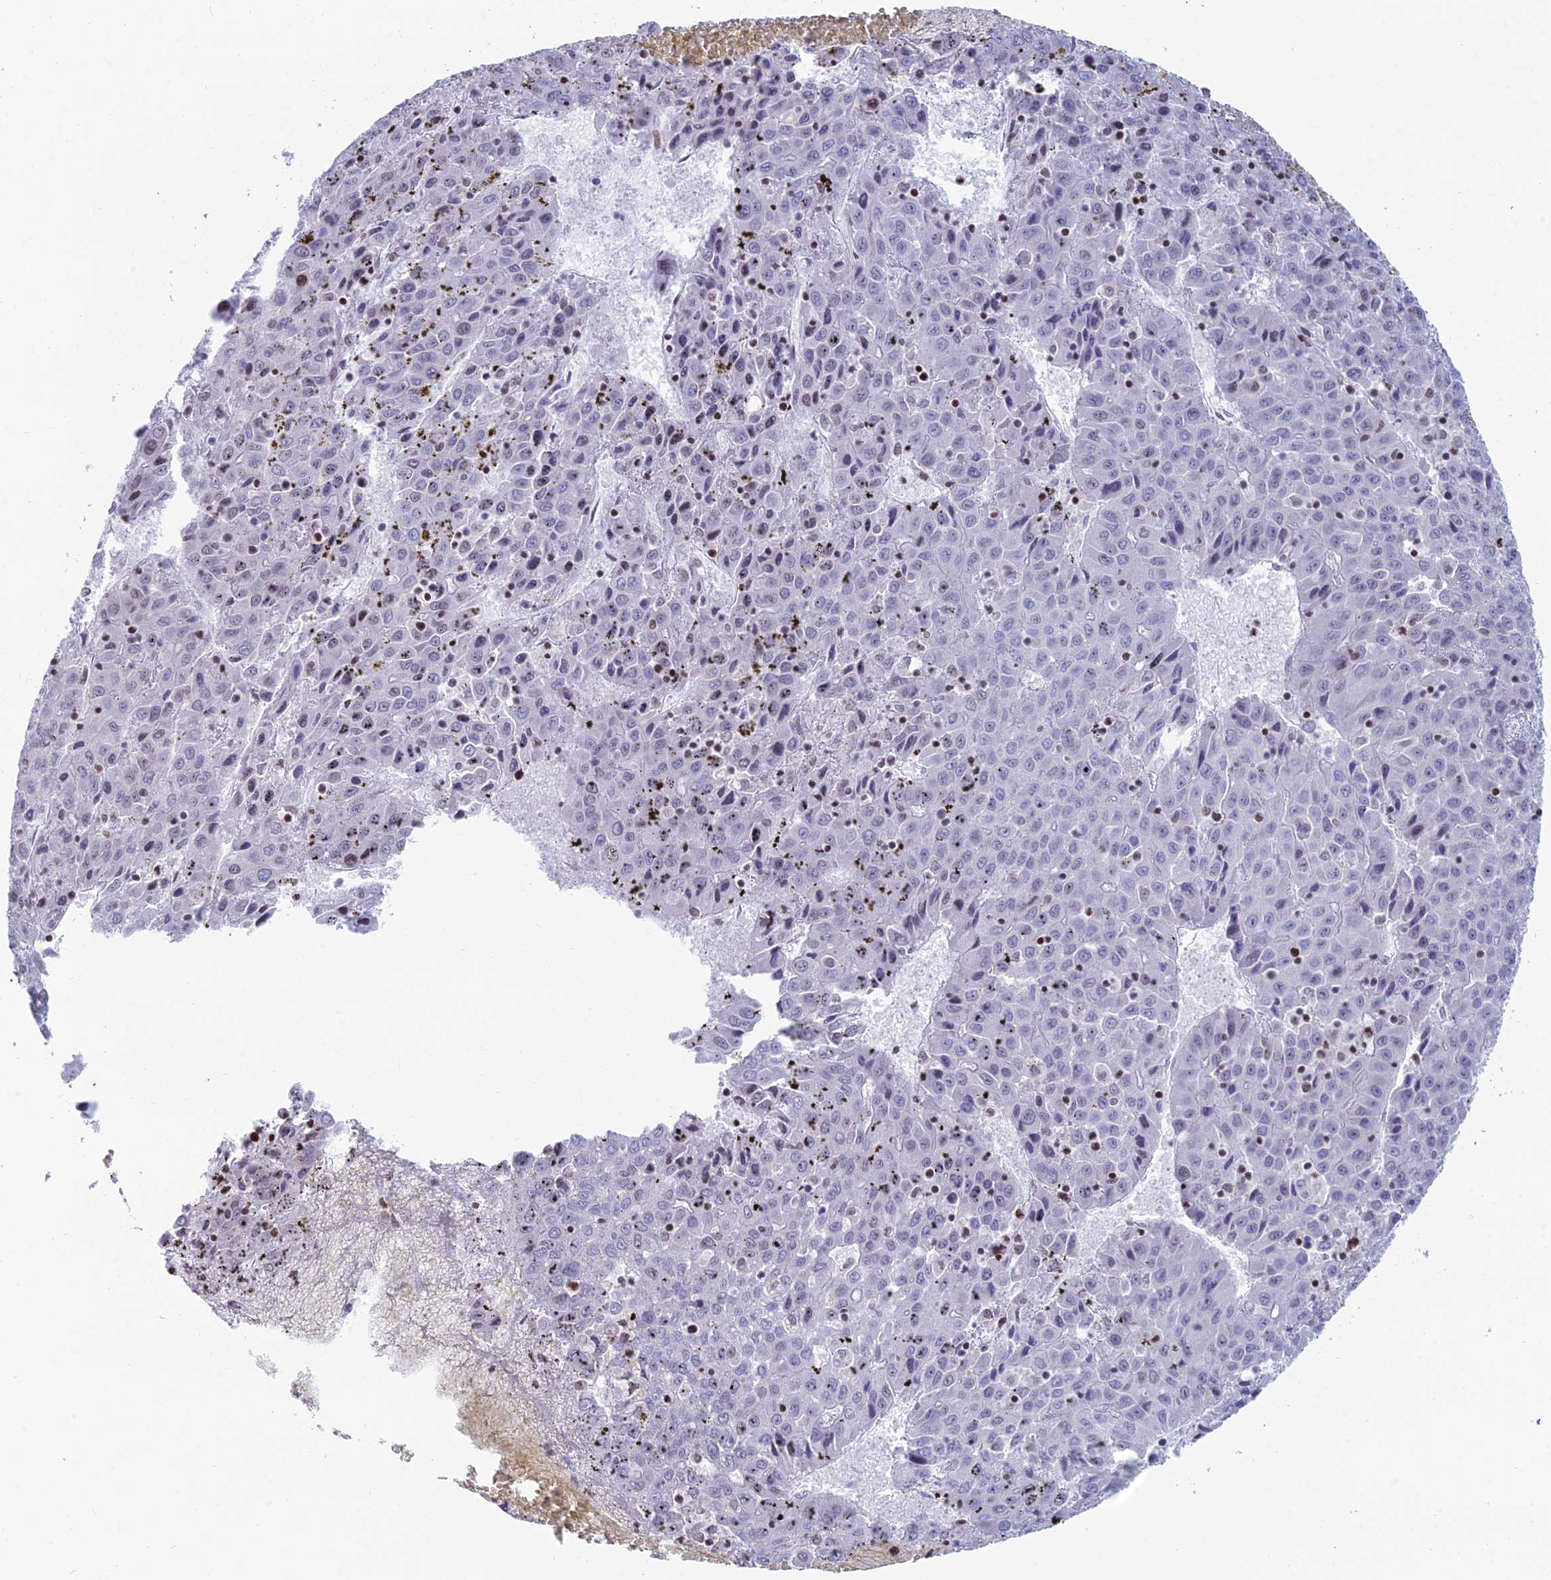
{"staining": {"intensity": "negative", "quantity": "none", "location": "none"}, "tissue": "liver cancer", "cell_type": "Tumor cells", "image_type": "cancer", "snomed": [{"axis": "morphology", "description": "Carcinoma, Hepatocellular, NOS"}, {"axis": "topography", "description": "Liver"}], "caption": "Immunohistochemistry micrograph of human hepatocellular carcinoma (liver) stained for a protein (brown), which exhibits no positivity in tumor cells.", "gene": "CERS6", "patient": {"sex": "female", "age": 53}}